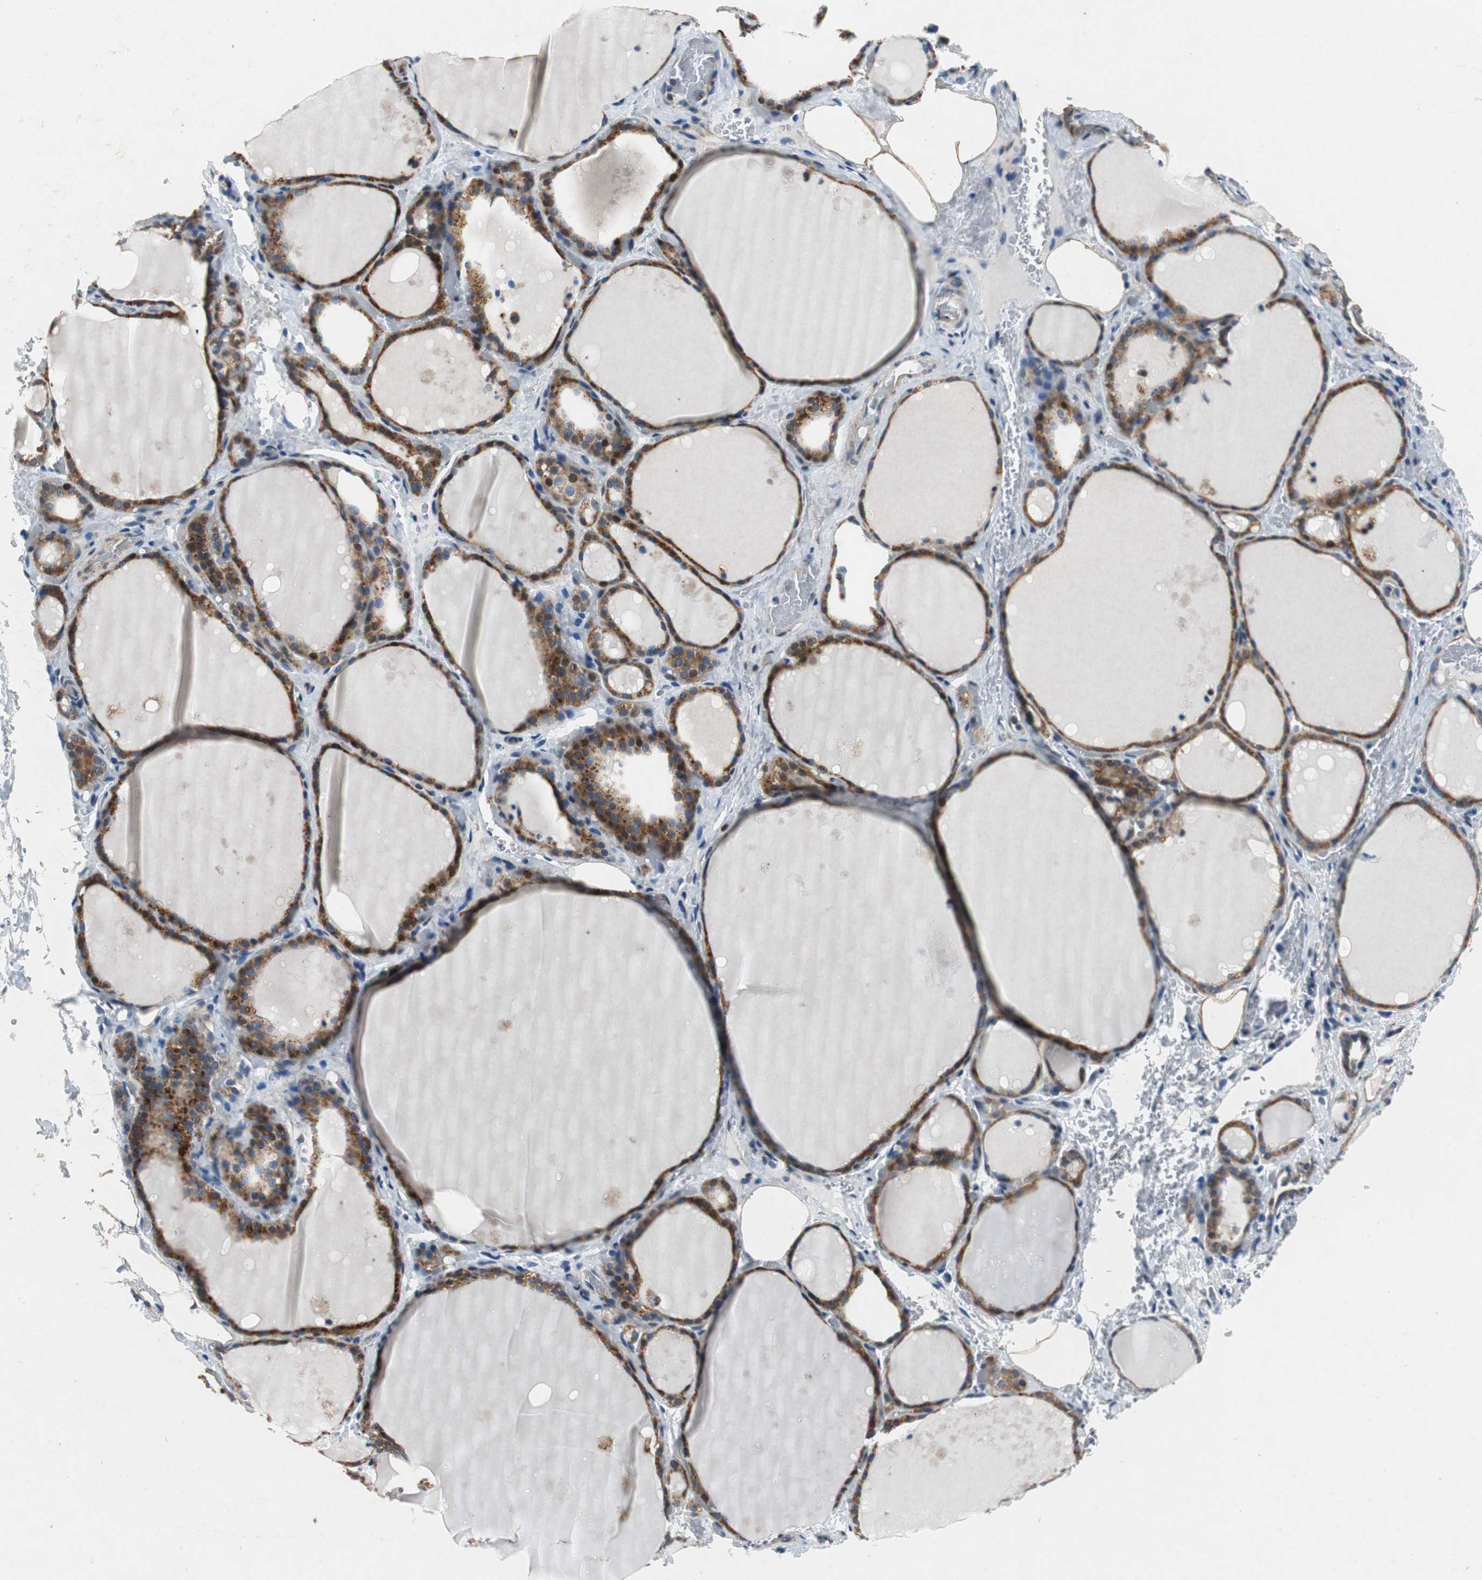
{"staining": {"intensity": "strong", "quantity": ">75%", "location": "cytoplasmic/membranous"}, "tissue": "thyroid gland", "cell_type": "Glandular cells", "image_type": "normal", "snomed": [{"axis": "morphology", "description": "Normal tissue, NOS"}, {"axis": "topography", "description": "Thyroid gland"}], "caption": "High-magnification brightfield microscopy of normal thyroid gland stained with DAB (brown) and counterstained with hematoxylin (blue). glandular cells exhibit strong cytoplasmic/membranous positivity is appreciated in about>75% of cells.", "gene": "RPL35", "patient": {"sex": "male", "age": 61}}